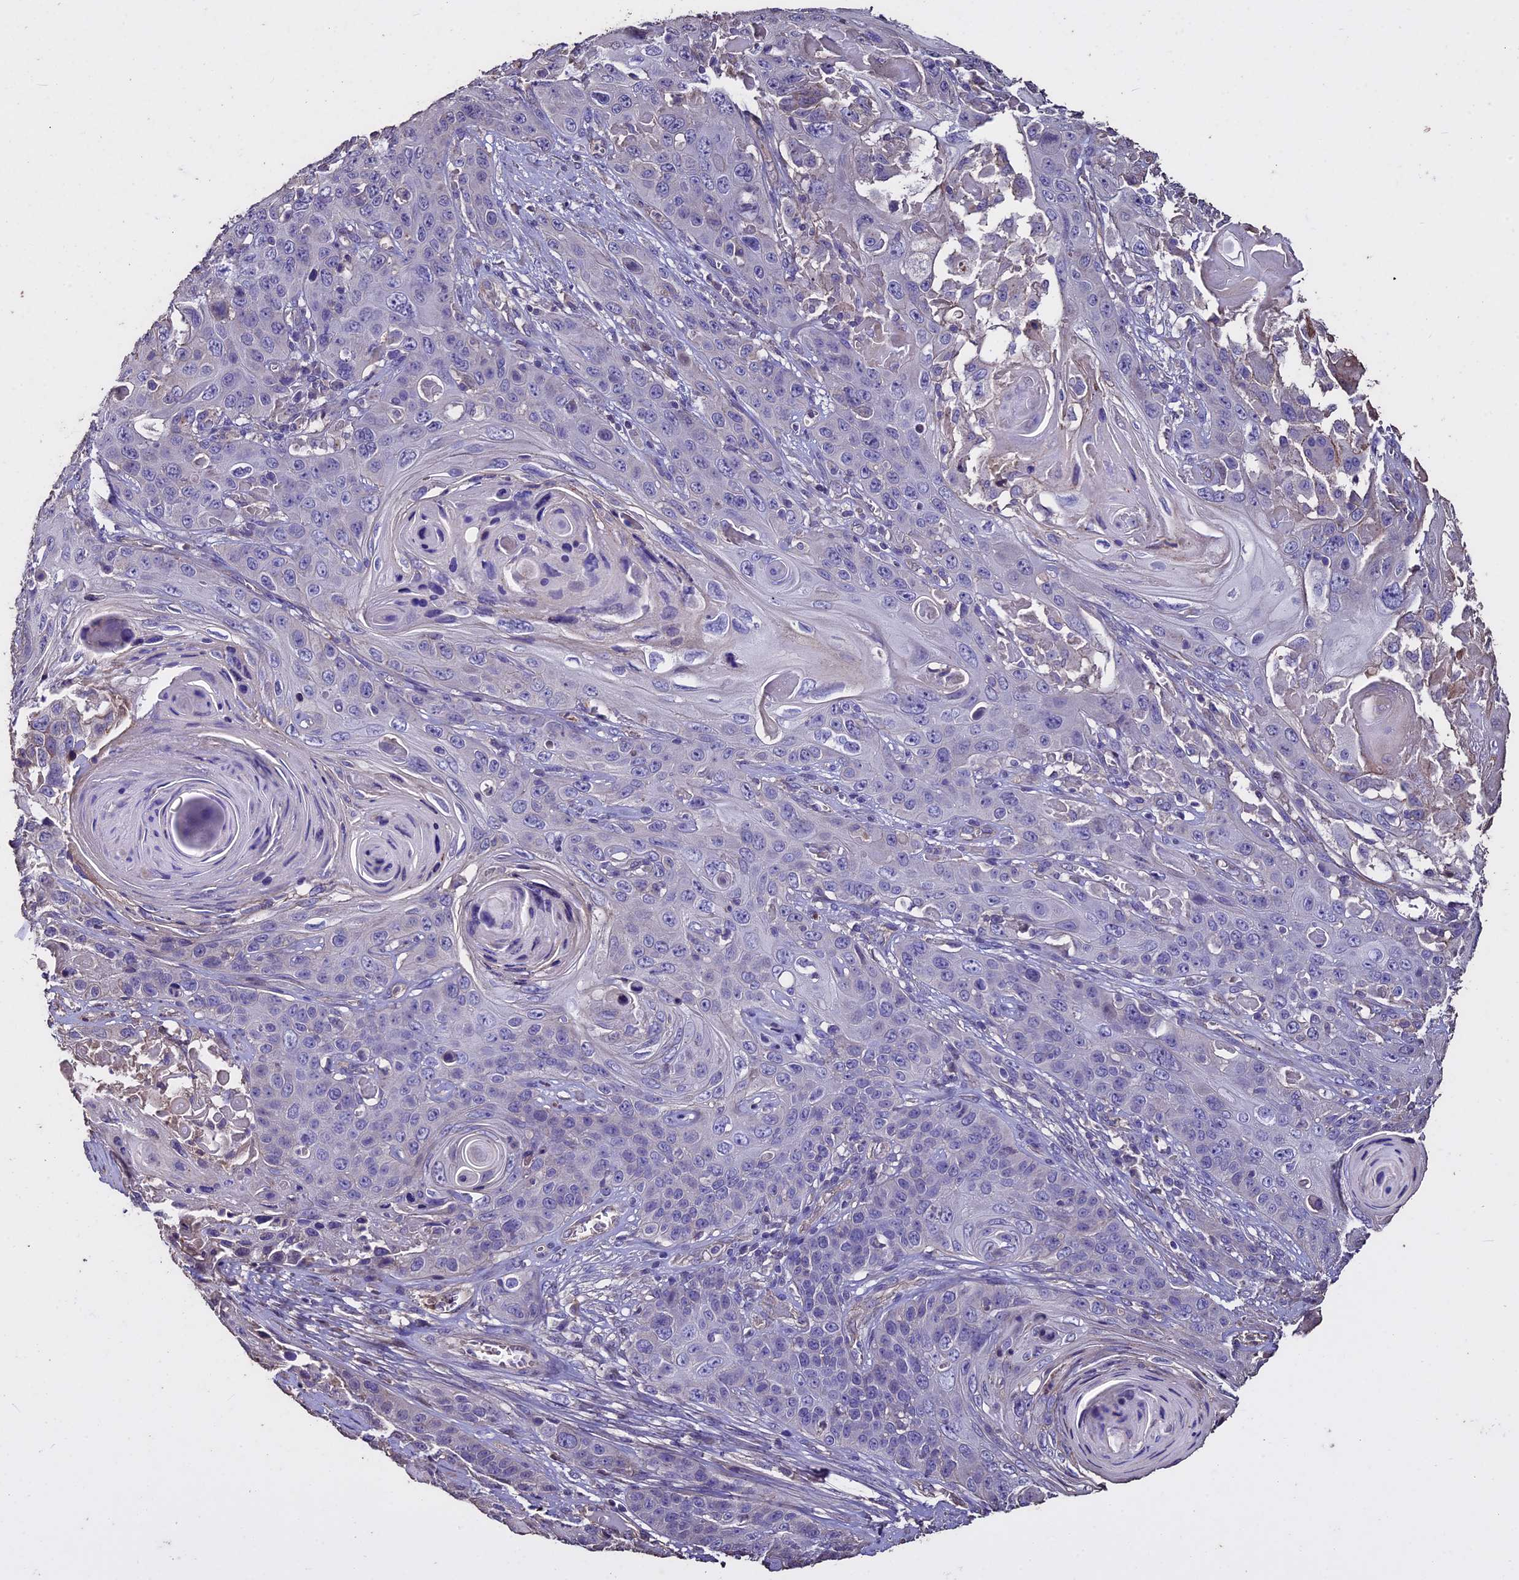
{"staining": {"intensity": "negative", "quantity": "none", "location": "none"}, "tissue": "skin cancer", "cell_type": "Tumor cells", "image_type": "cancer", "snomed": [{"axis": "morphology", "description": "Squamous cell carcinoma, NOS"}, {"axis": "topography", "description": "Skin"}], "caption": "There is no significant positivity in tumor cells of squamous cell carcinoma (skin).", "gene": "USB1", "patient": {"sex": "male", "age": 55}}